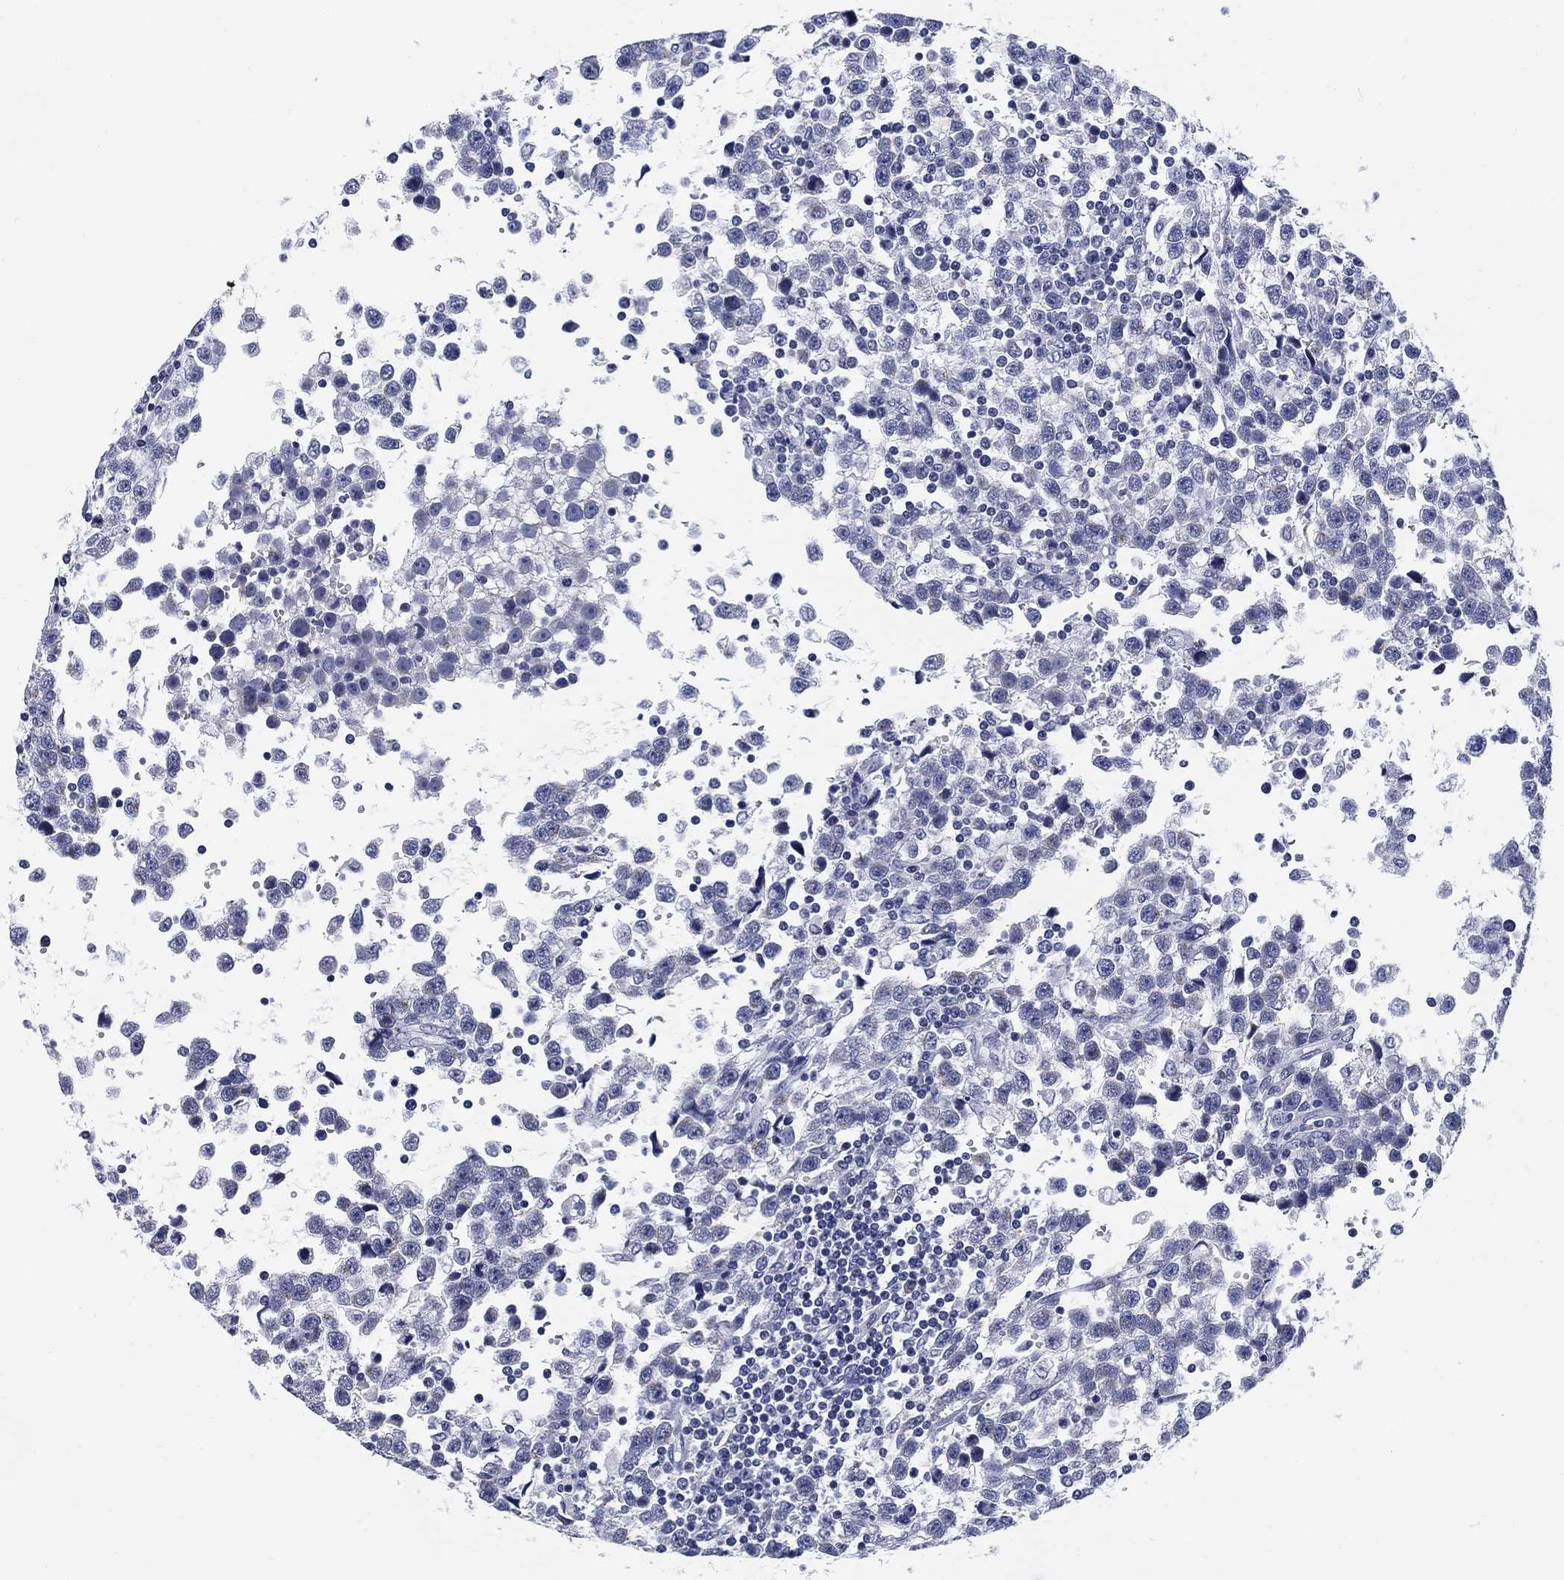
{"staining": {"intensity": "negative", "quantity": "none", "location": "none"}, "tissue": "testis cancer", "cell_type": "Tumor cells", "image_type": "cancer", "snomed": [{"axis": "morphology", "description": "Seminoma, NOS"}, {"axis": "topography", "description": "Testis"}], "caption": "This is an immunohistochemistry (IHC) image of testis cancer (seminoma). There is no staining in tumor cells.", "gene": "CLUL1", "patient": {"sex": "male", "age": 34}}